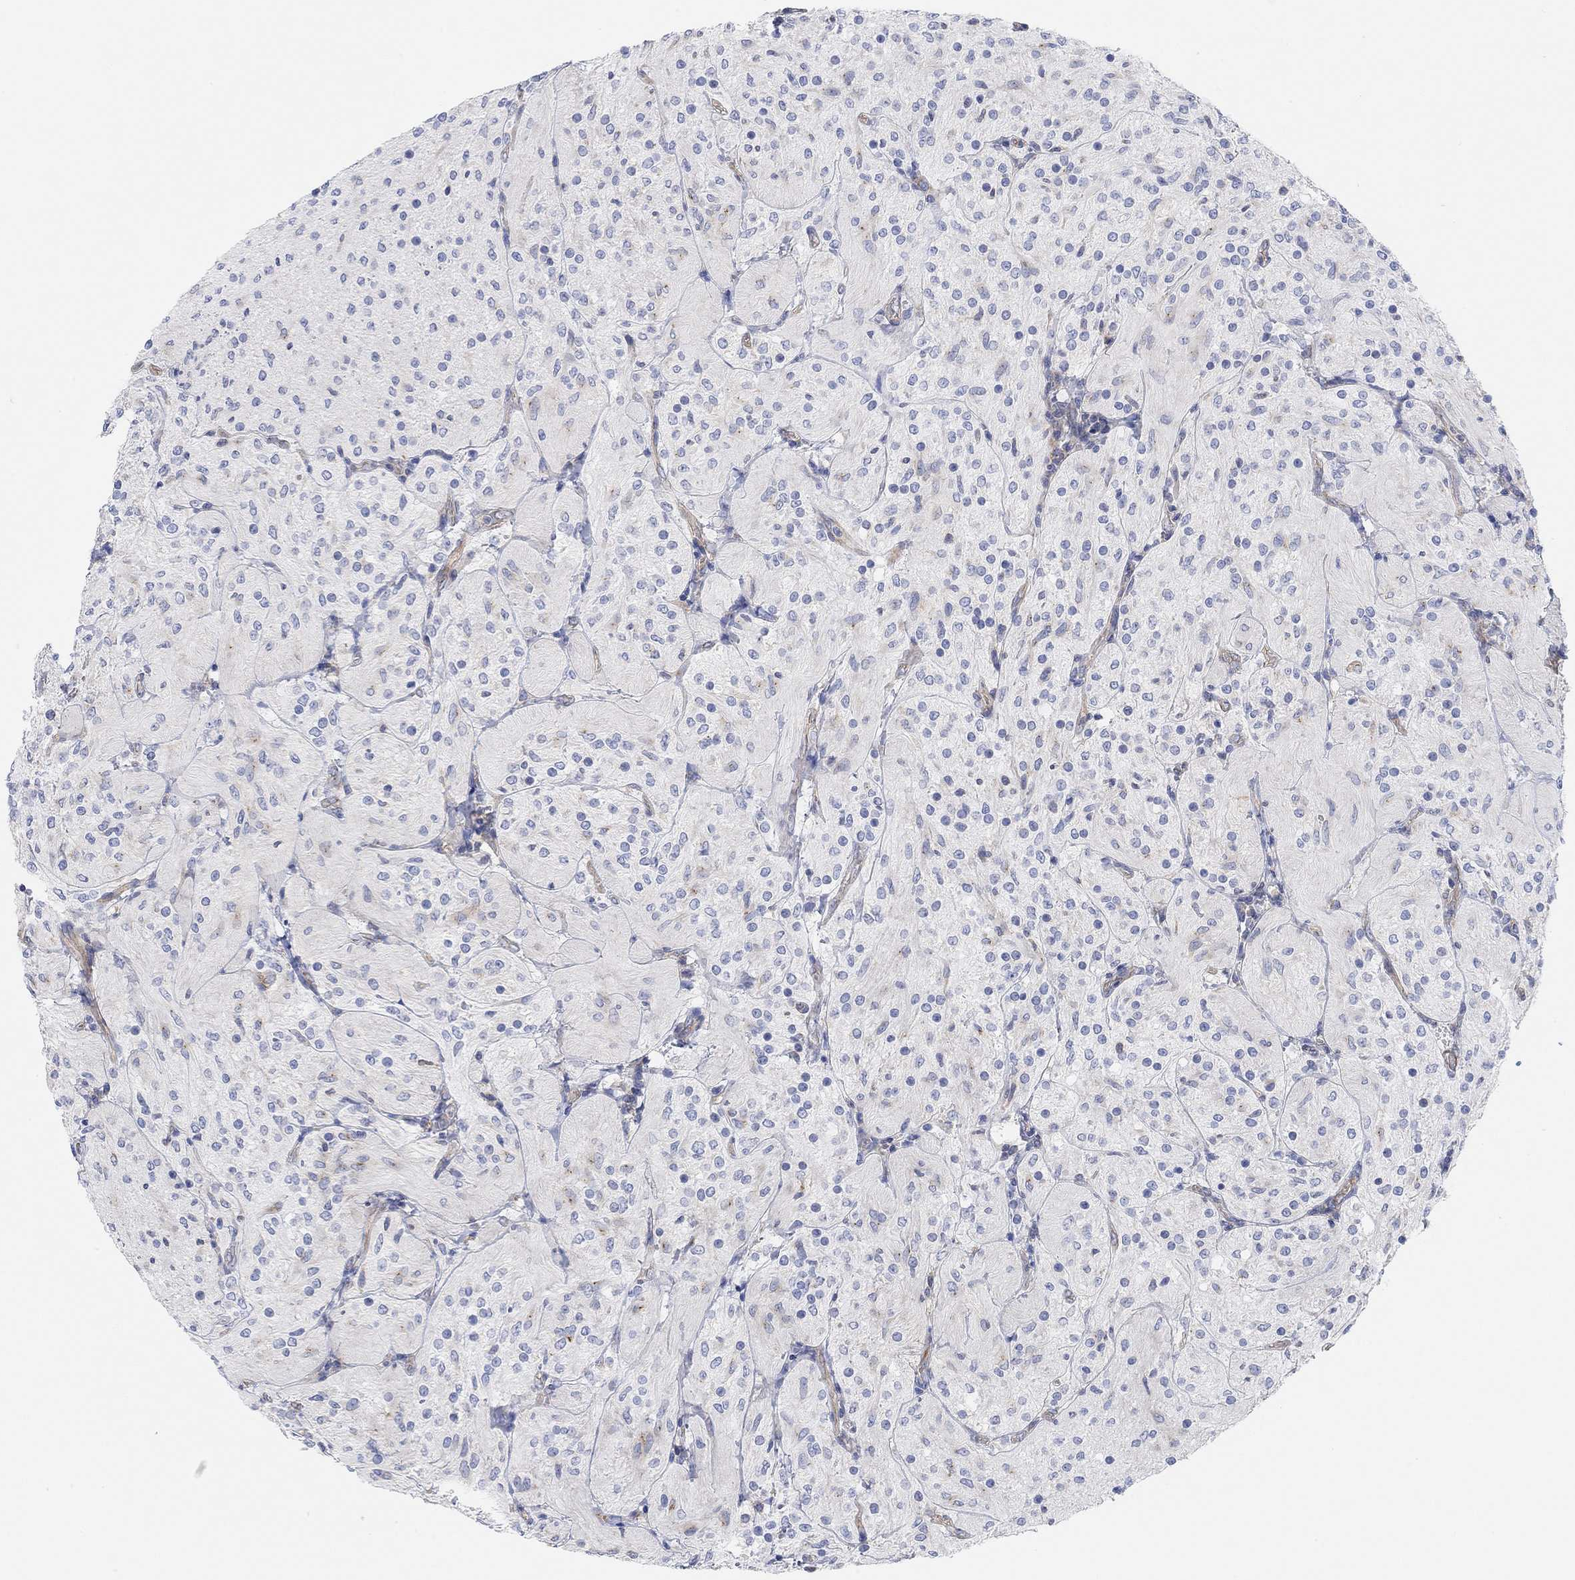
{"staining": {"intensity": "negative", "quantity": "none", "location": "none"}, "tissue": "glioma", "cell_type": "Tumor cells", "image_type": "cancer", "snomed": [{"axis": "morphology", "description": "Glioma, malignant, Low grade"}, {"axis": "topography", "description": "Brain"}], "caption": "Protein analysis of glioma demonstrates no significant expression in tumor cells.", "gene": "RGS1", "patient": {"sex": "male", "age": 3}}